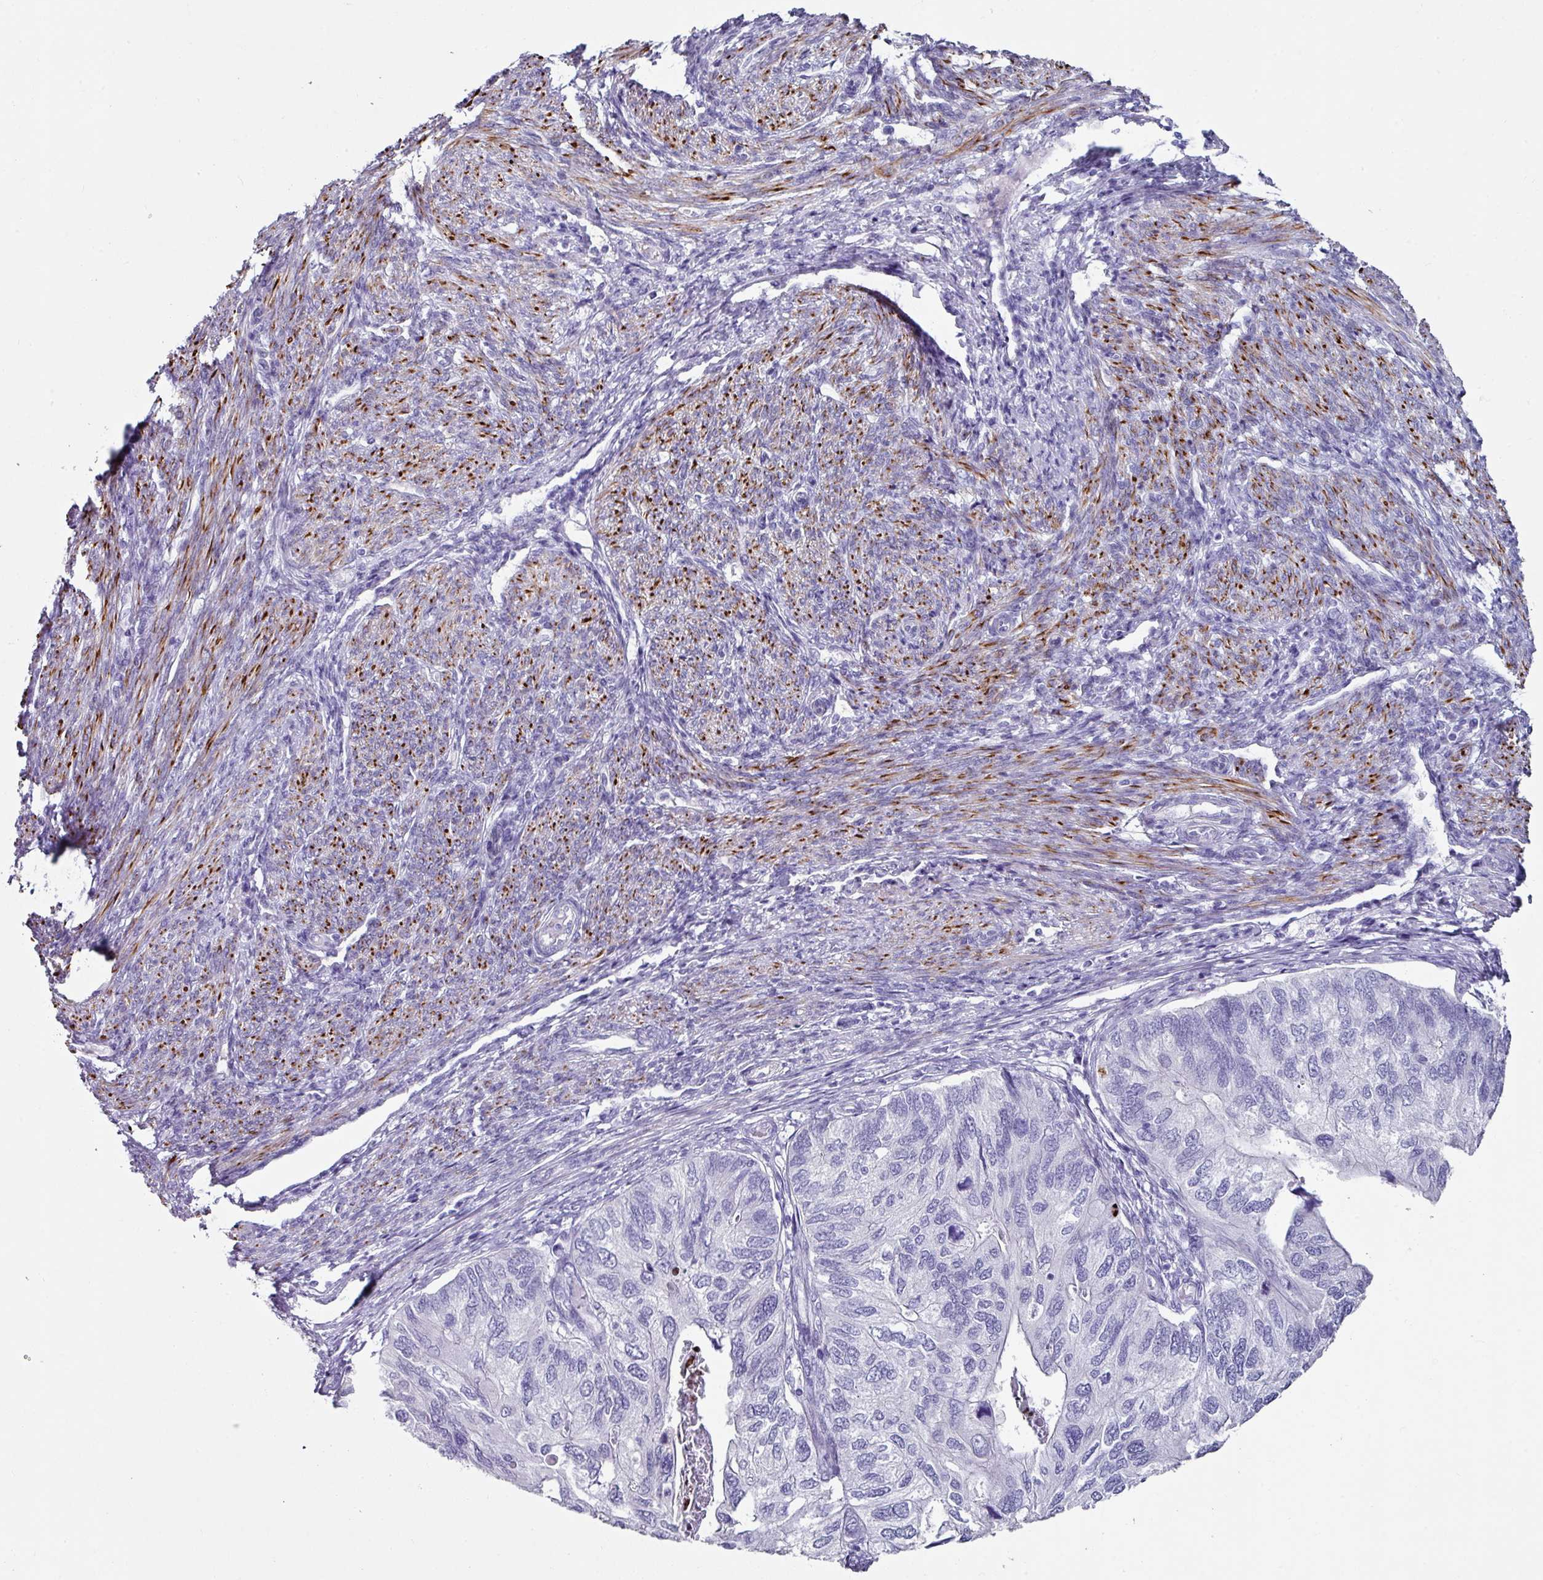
{"staining": {"intensity": "negative", "quantity": "none", "location": "none"}, "tissue": "endometrial cancer", "cell_type": "Tumor cells", "image_type": "cancer", "snomed": [{"axis": "morphology", "description": "Carcinoma, NOS"}, {"axis": "topography", "description": "Uterus"}], "caption": "Immunohistochemistry of human endometrial carcinoma shows no positivity in tumor cells.", "gene": "TRA2A", "patient": {"sex": "female", "age": 76}}